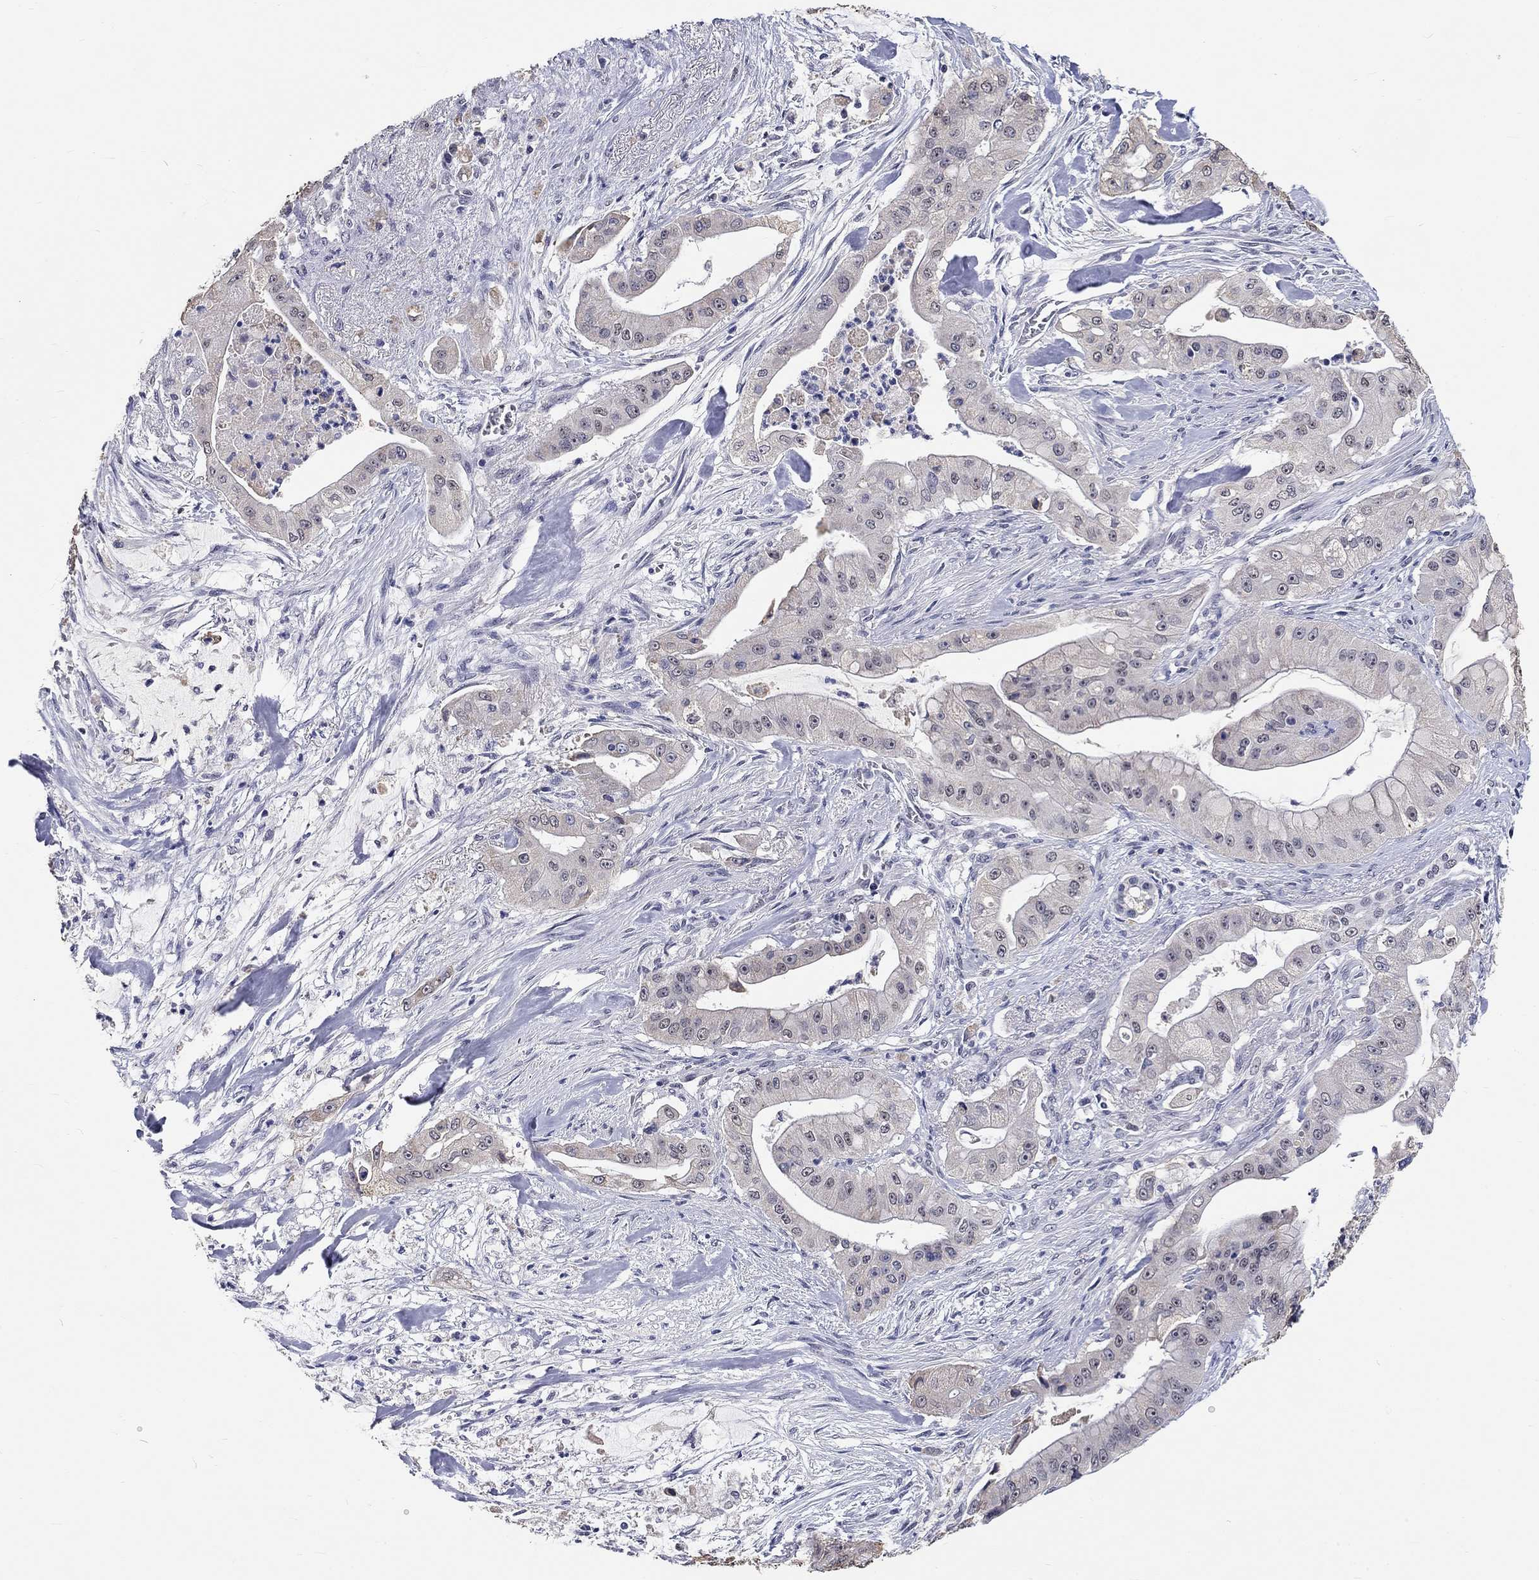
{"staining": {"intensity": "negative", "quantity": "none", "location": "none"}, "tissue": "pancreatic cancer", "cell_type": "Tumor cells", "image_type": "cancer", "snomed": [{"axis": "morphology", "description": "Normal tissue, NOS"}, {"axis": "morphology", "description": "Inflammation, NOS"}, {"axis": "morphology", "description": "Adenocarcinoma, NOS"}, {"axis": "topography", "description": "Pancreas"}], "caption": "A high-resolution photomicrograph shows immunohistochemistry (IHC) staining of pancreatic adenocarcinoma, which demonstrates no significant expression in tumor cells.", "gene": "GRIN1", "patient": {"sex": "male", "age": 57}}